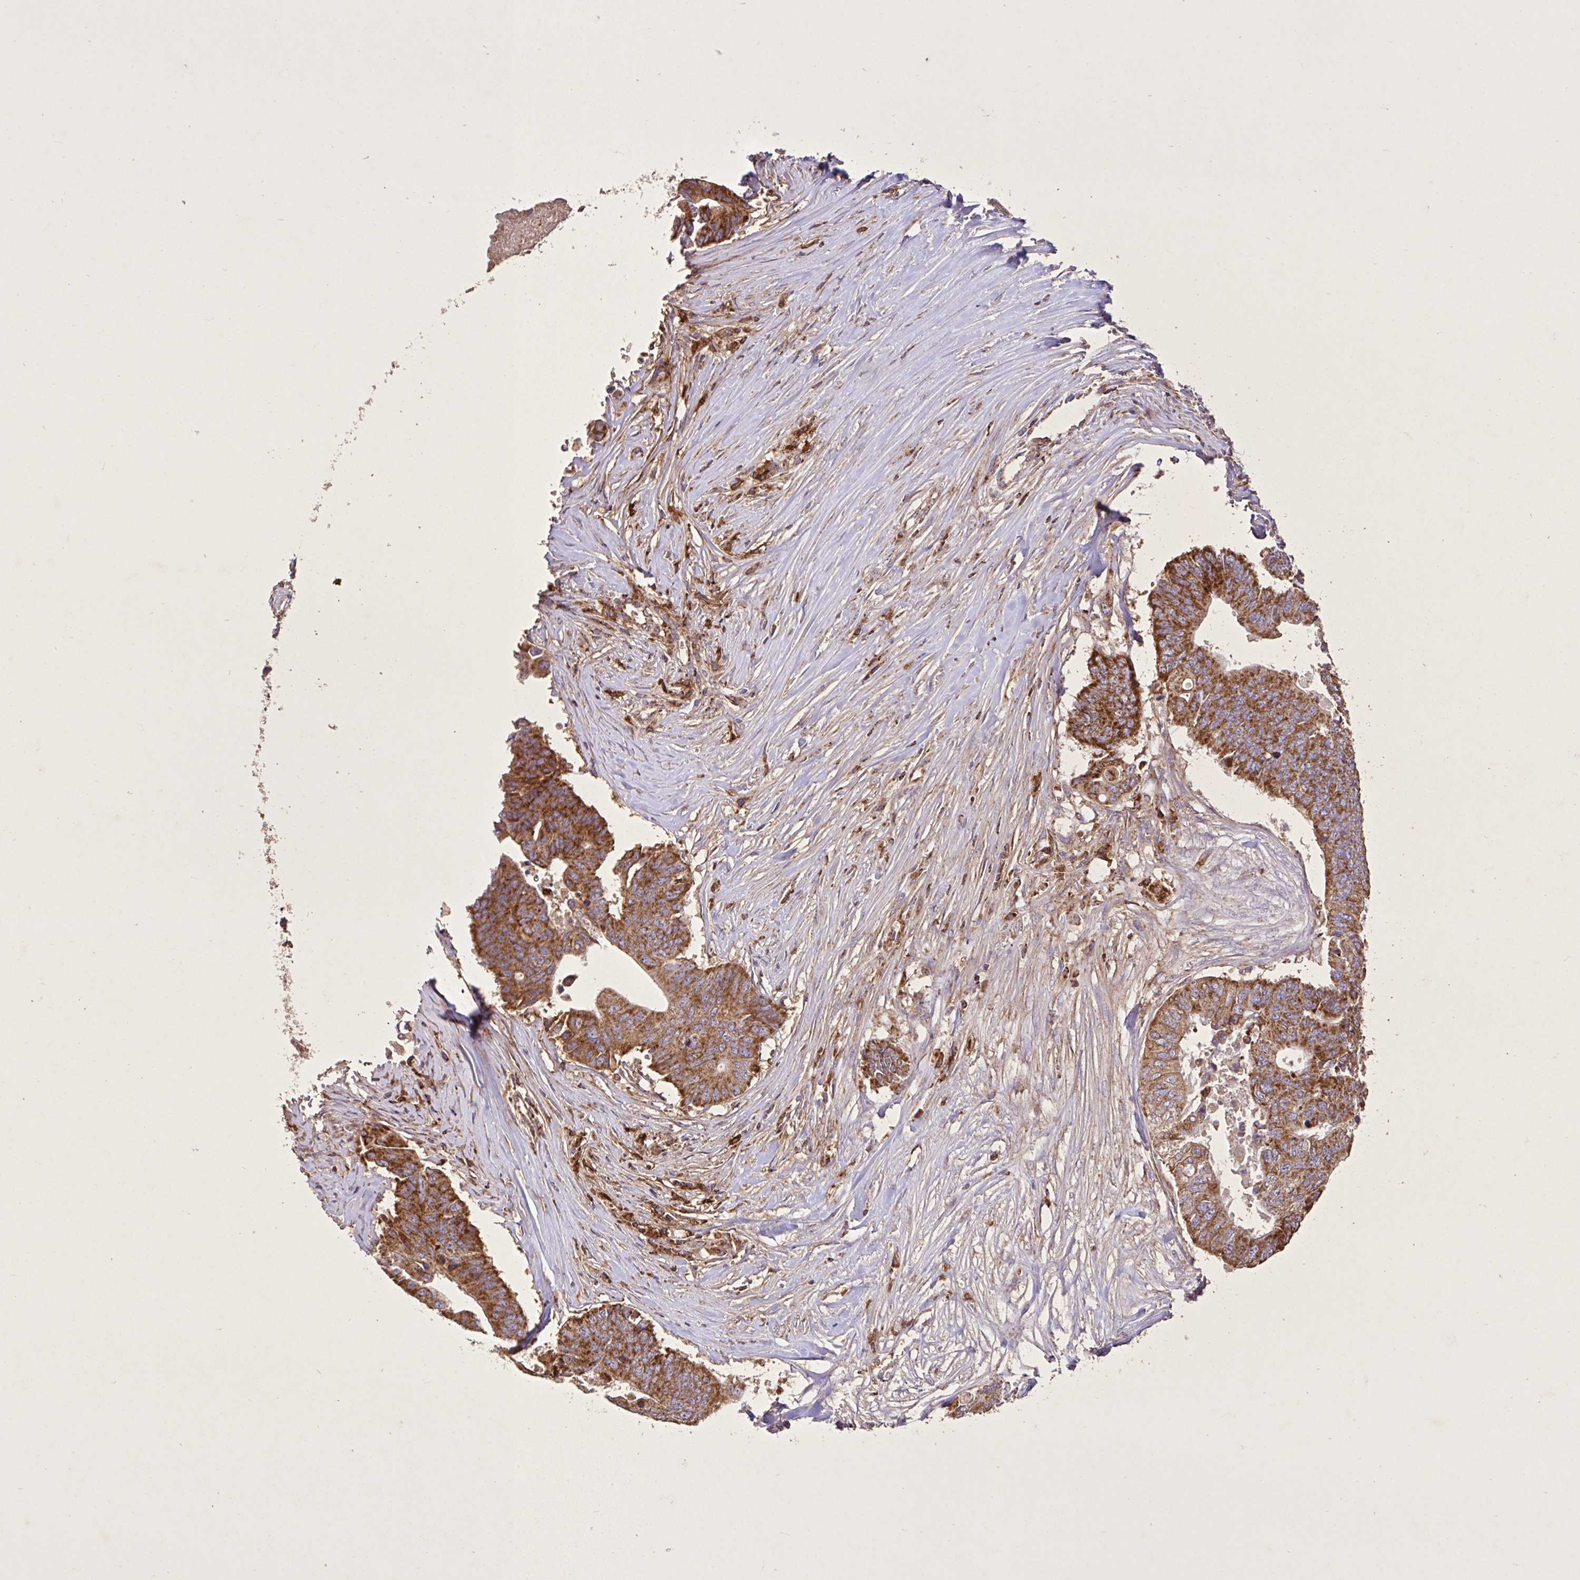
{"staining": {"intensity": "moderate", "quantity": ">75%", "location": "cytoplasmic/membranous"}, "tissue": "colorectal cancer", "cell_type": "Tumor cells", "image_type": "cancer", "snomed": [{"axis": "morphology", "description": "Adenocarcinoma, NOS"}, {"axis": "topography", "description": "Colon"}], "caption": "Brown immunohistochemical staining in adenocarcinoma (colorectal) displays moderate cytoplasmic/membranous expression in about >75% of tumor cells.", "gene": "AGK", "patient": {"sex": "male", "age": 71}}